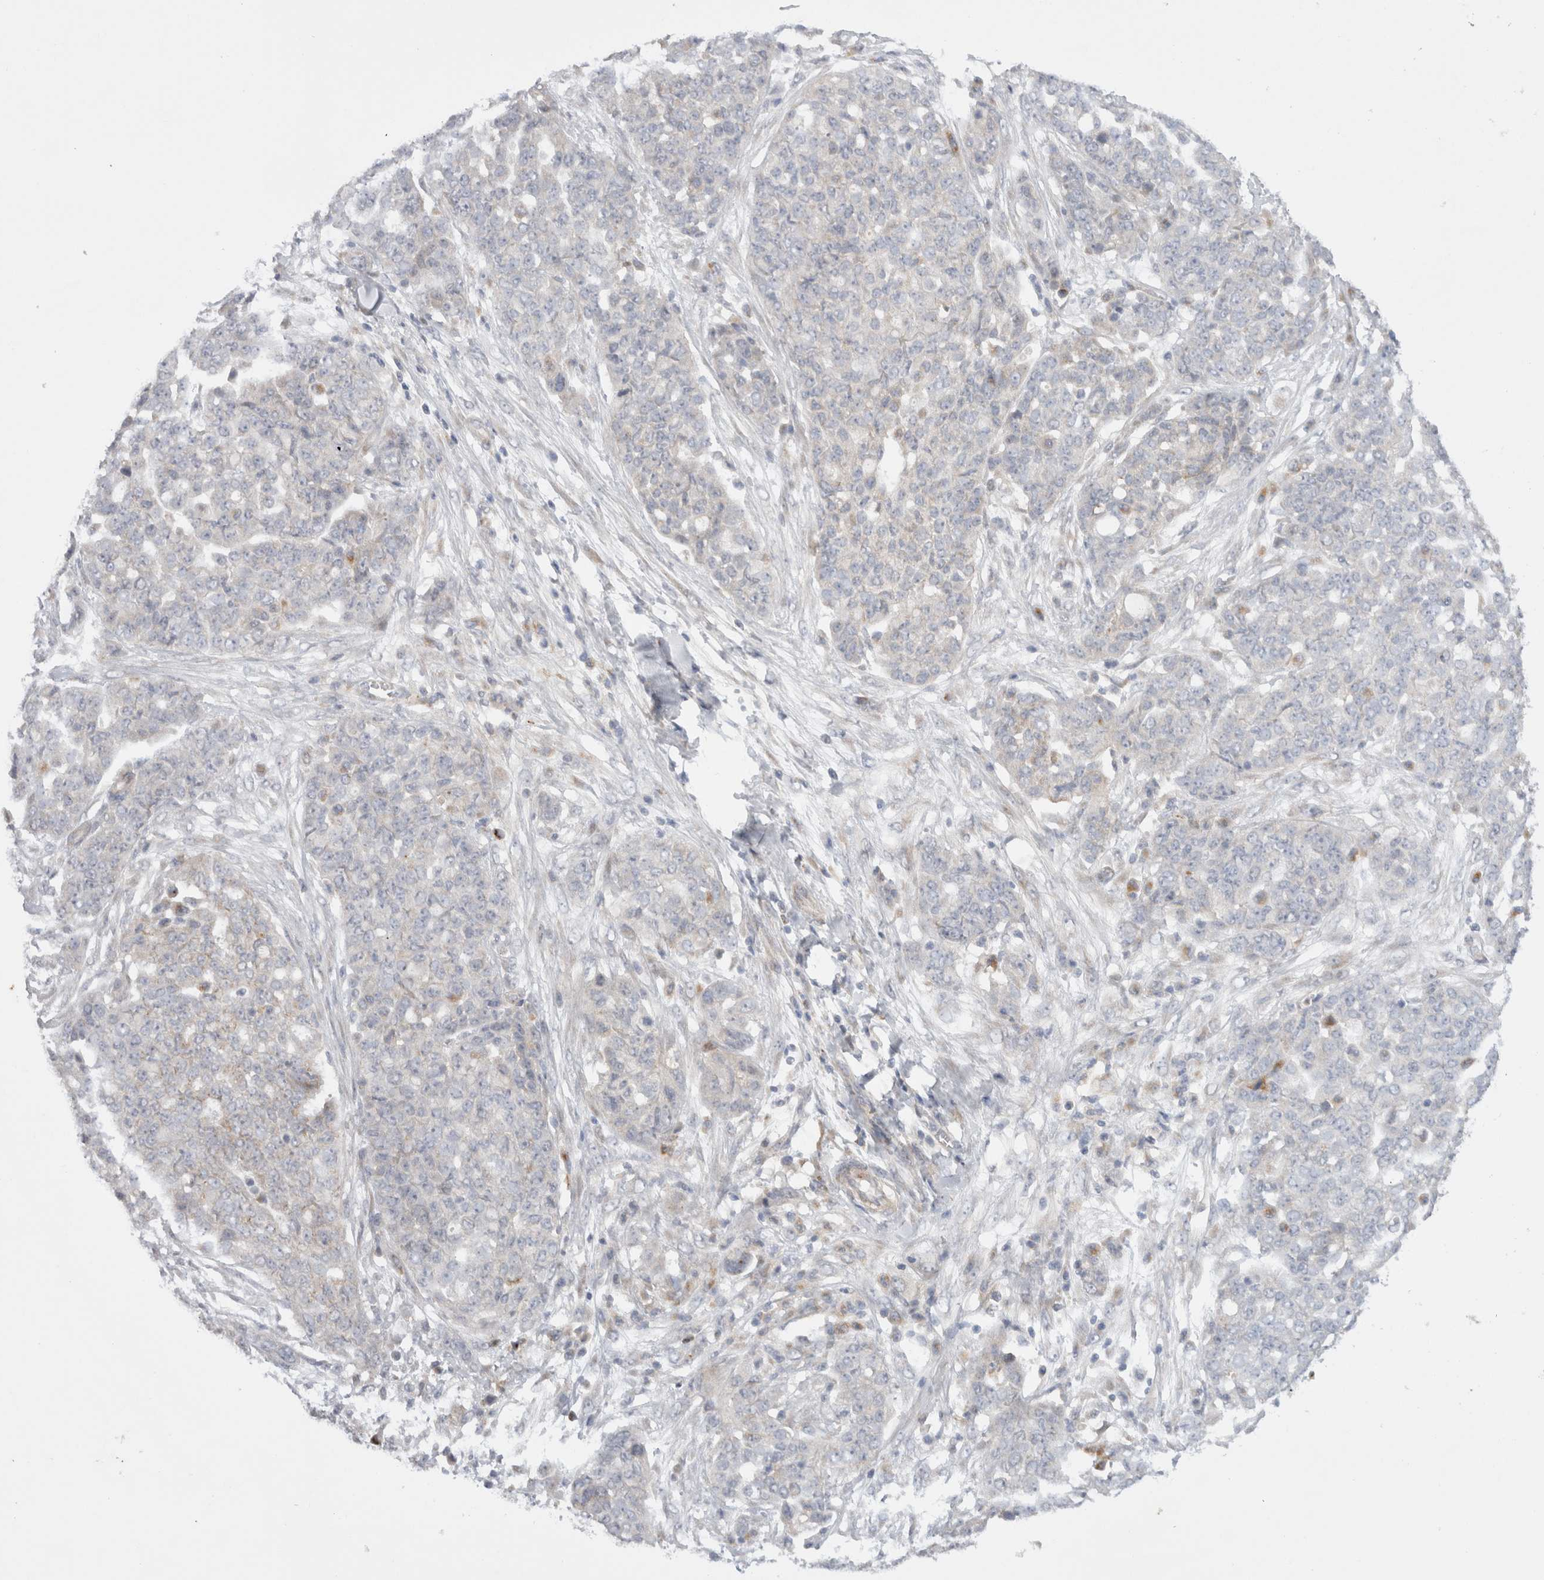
{"staining": {"intensity": "negative", "quantity": "none", "location": "none"}, "tissue": "ovarian cancer", "cell_type": "Tumor cells", "image_type": "cancer", "snomed": [{"axis": "morphology", "description": "Cystadenocarcinoma, serous, NOS"}, {"axis": "topography", "description": "Soft tissue"}, {"axis": "topography", "description": "Ovary"}], "caption": "IHC micrograph of neoplastic tissue: human serous cystadenocarcinoma (ovarian) stained with DAB demonstrates no significant protein staining in tumor cells.", "gene": "NPC1", "patient": {"sex": "female", "age": 57}}